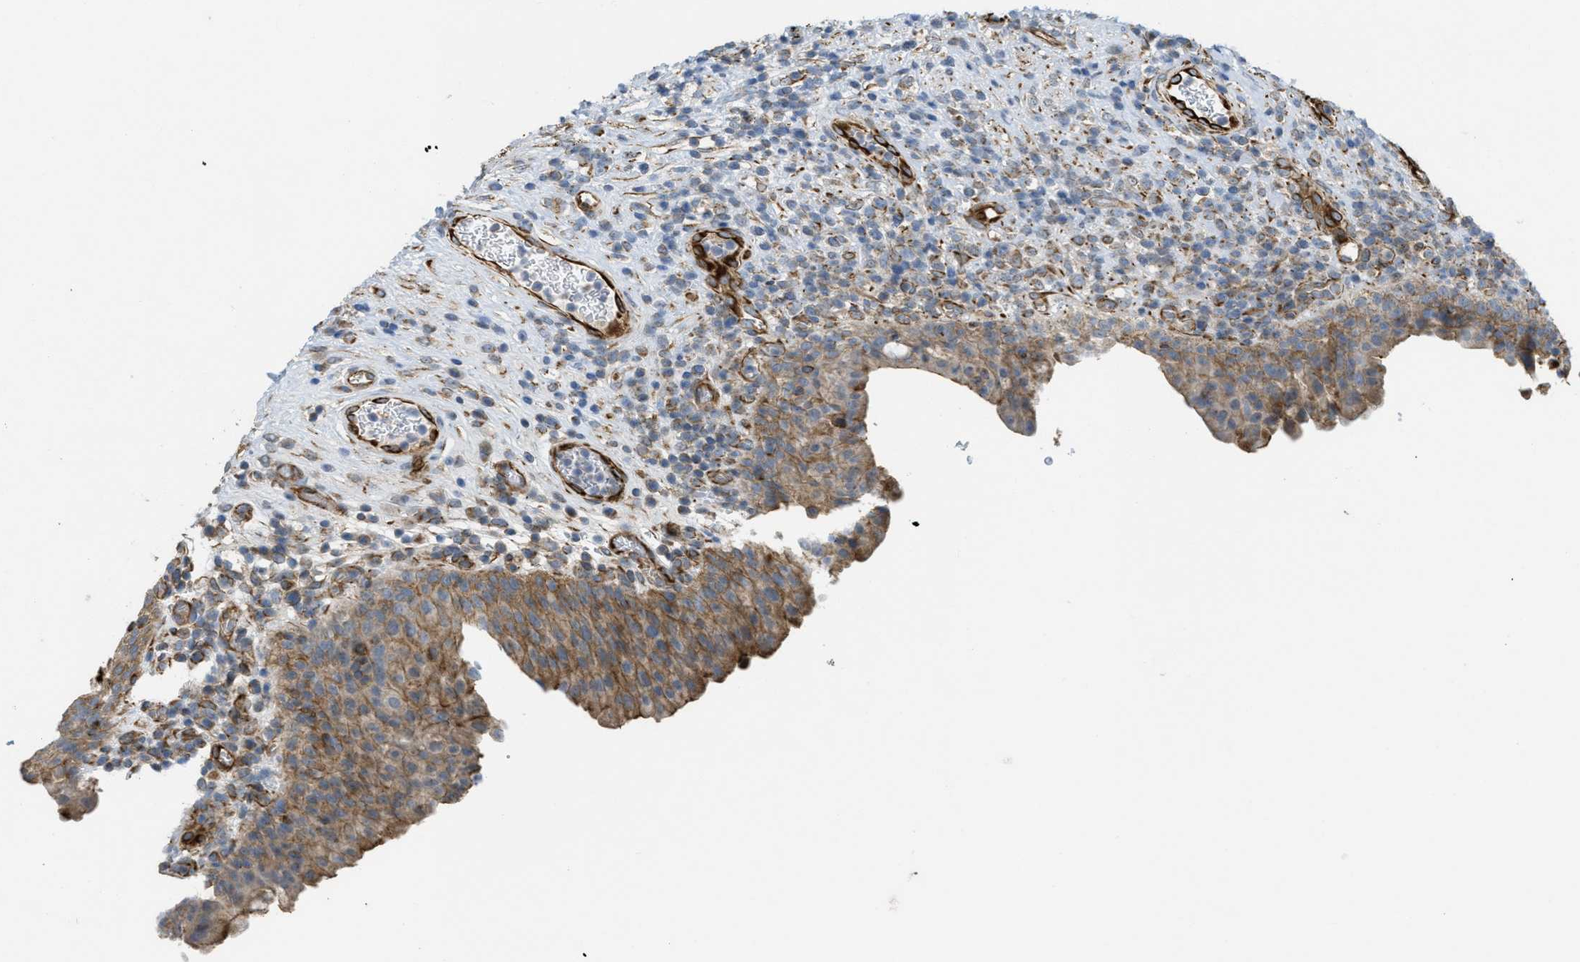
{"staining": {"intensity": "moderate", "quantity": ">75%", "location": "cytoplasmic/membranous"}, "tissue": "urothelial cancer", "cell_type": "Tumor cells", "image_type": "cancer", "snomed": [{"axis": "morphology", "description": "Urothelial carcinoma, Low grade"}, {"axis": "topography", "description": "Urinary bladder"}], "caption": "Immunohistochemical staining of urothelial cancer exhibits medium levels of moderate cytoplasmic/membranous protein staining in about >75% of tumor cells.", "gene": "BTN3A1", "patient": {"sex": "female", "age": 75}}